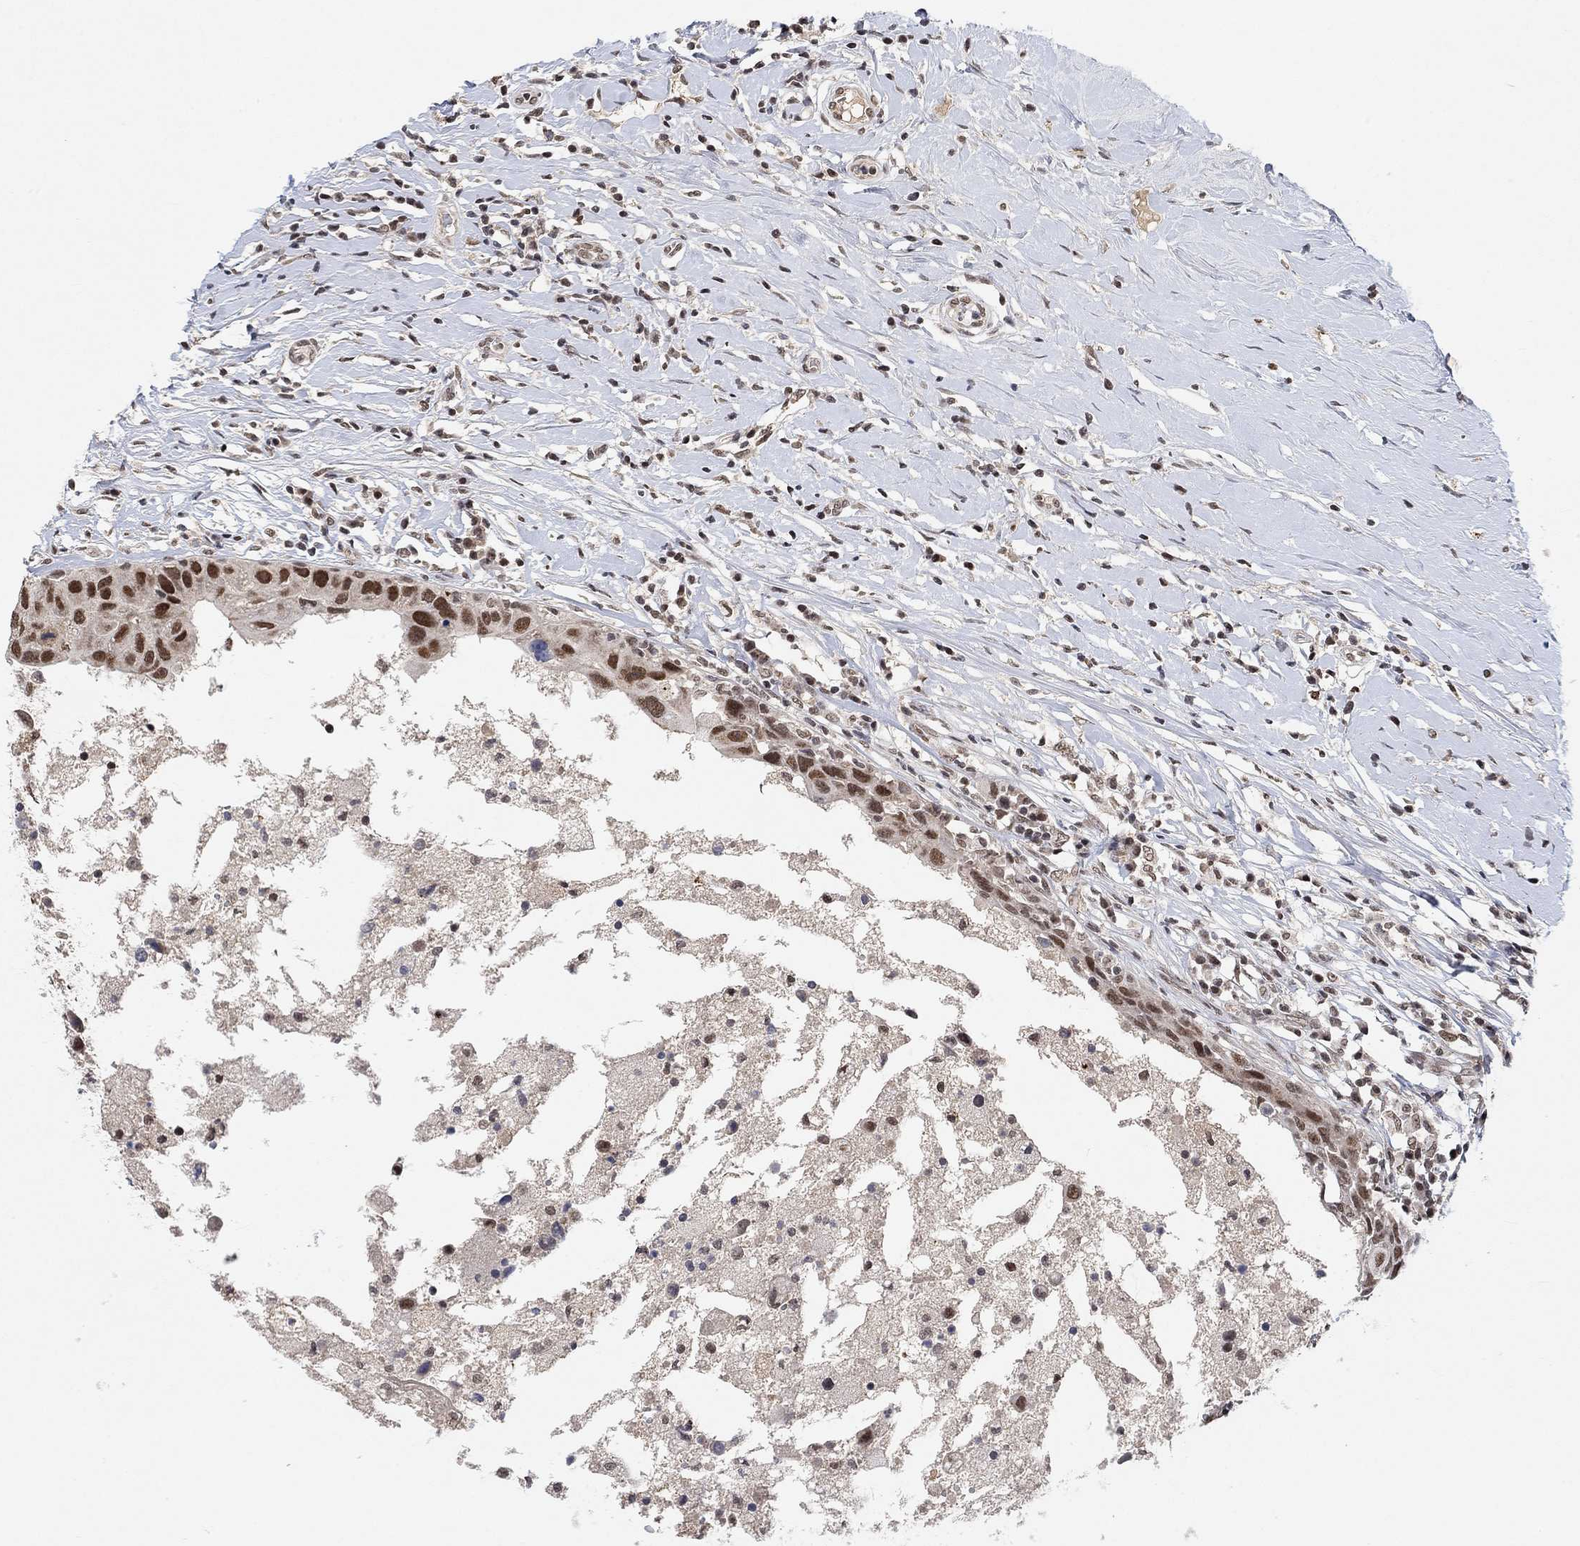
{"staining": {"intensity": "strong", "quantity": "25%-75%", "location": "nuclear"}, "tissue": "breast cancer", "cell_type": "Tumor cells", "image_type": "cancer", "snomed": [{"axis": "morphology", "description": "Duct carcinoma"}, {"axis": "topography", "description": "Breast"}], "caption": "Protein expression analysis of breast cancer (intraductal carcinoma) demonstrates strong nuclear expression in about 25%-75% of tumor cells.", "gene": "THAP8", "patient": {"sex": "female", "age": 27}}